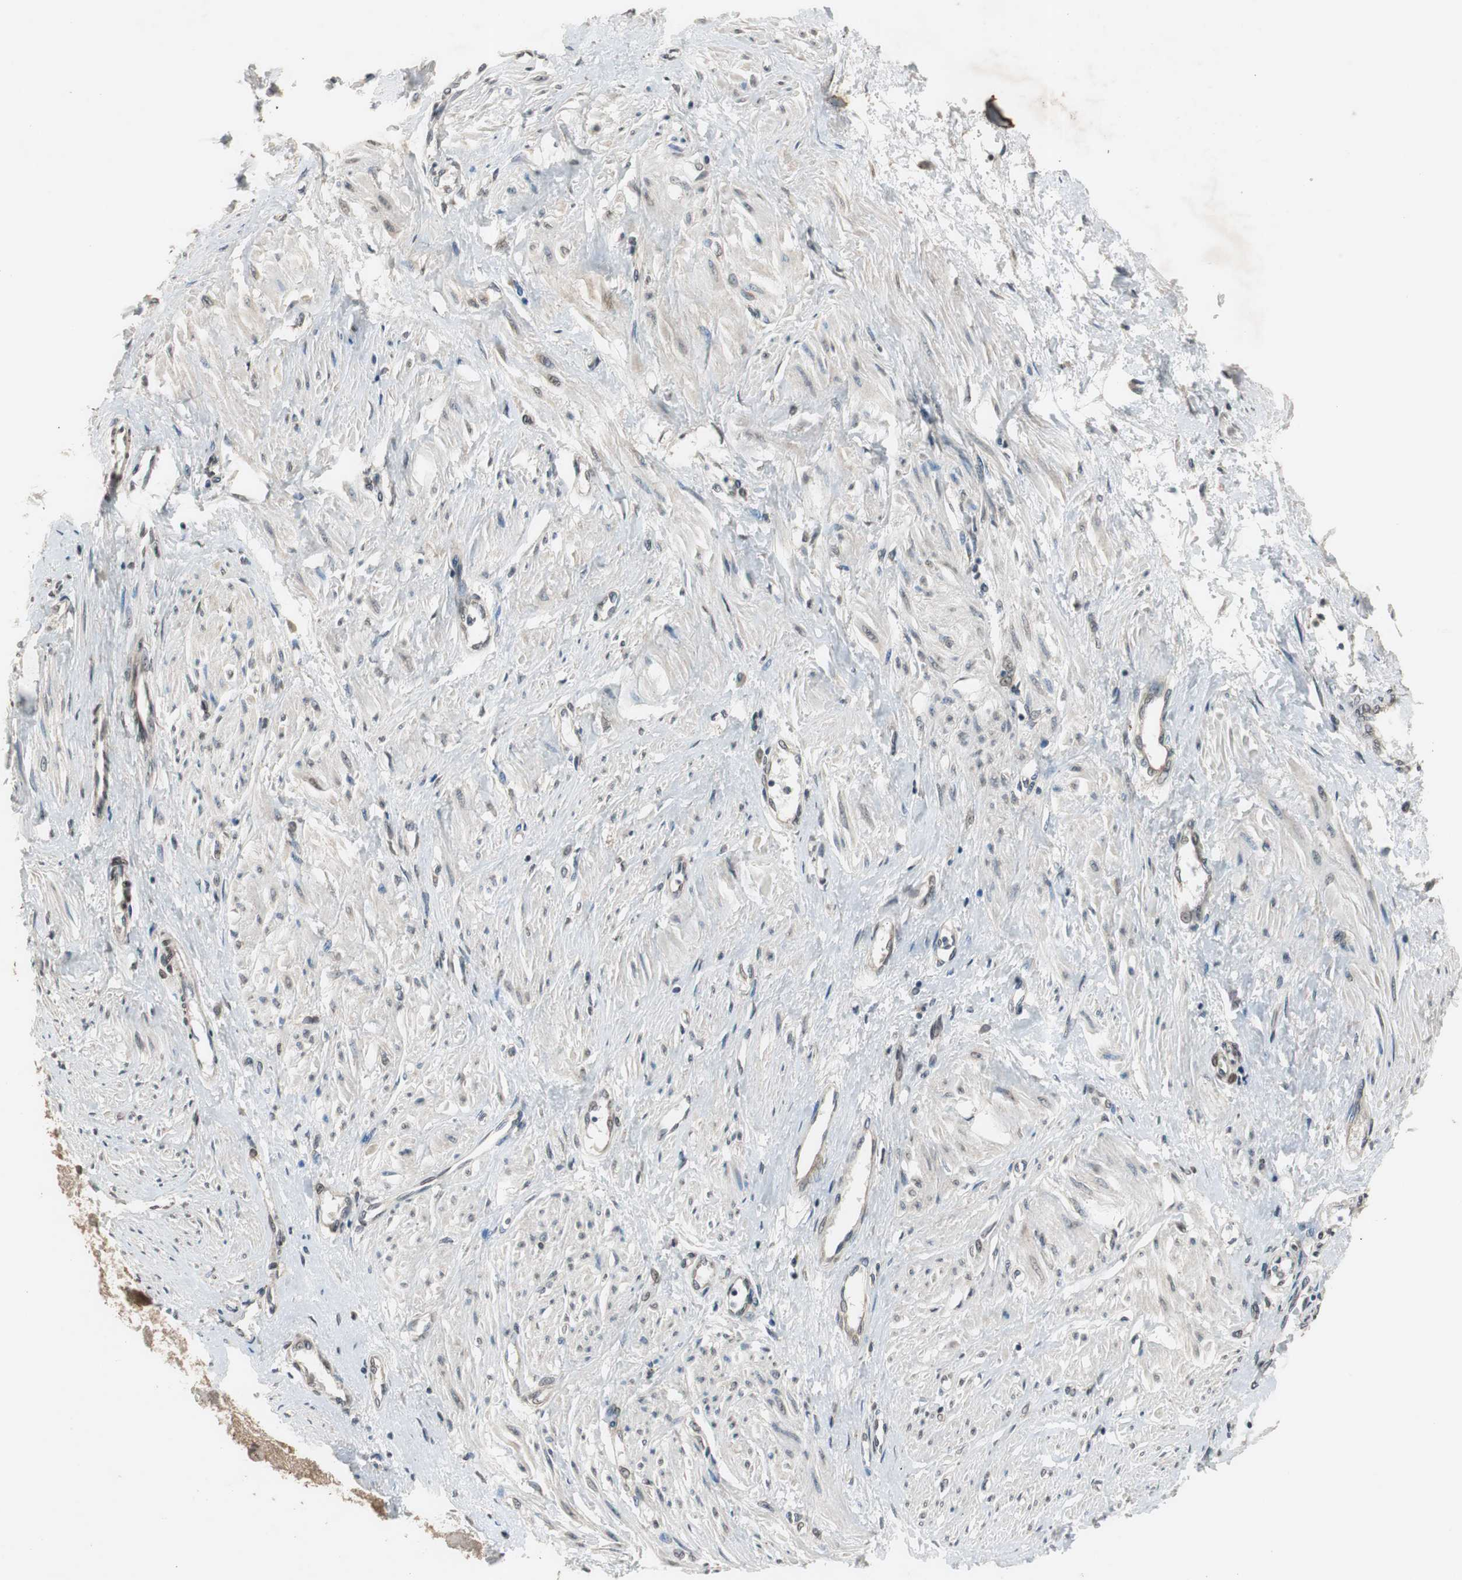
{"staining": {"intensity": "moderate", "quantity": "25%-75%", "location": "nuclear"}, "tissue": "smooth muscle", "cell_type": "Smooth muscle cells", "image_type": "normal", "snomed": [{"axis": "morphology", "description": "Normal tissue, NOS"}, {"axis": "topography", "description": "Smooth muscle"}, {"axis": "topography", "description": "Uterus"}], "caption": "The immunohistochemical stain shows moderate nuclear staining in smooth muscle cells of normal smooth muscle. Immunohistochemistry stains the protein in brown and the nuclei are stained blue.", "gene": "BOLA1", "patient": {"sex": "female", "age": 39}}